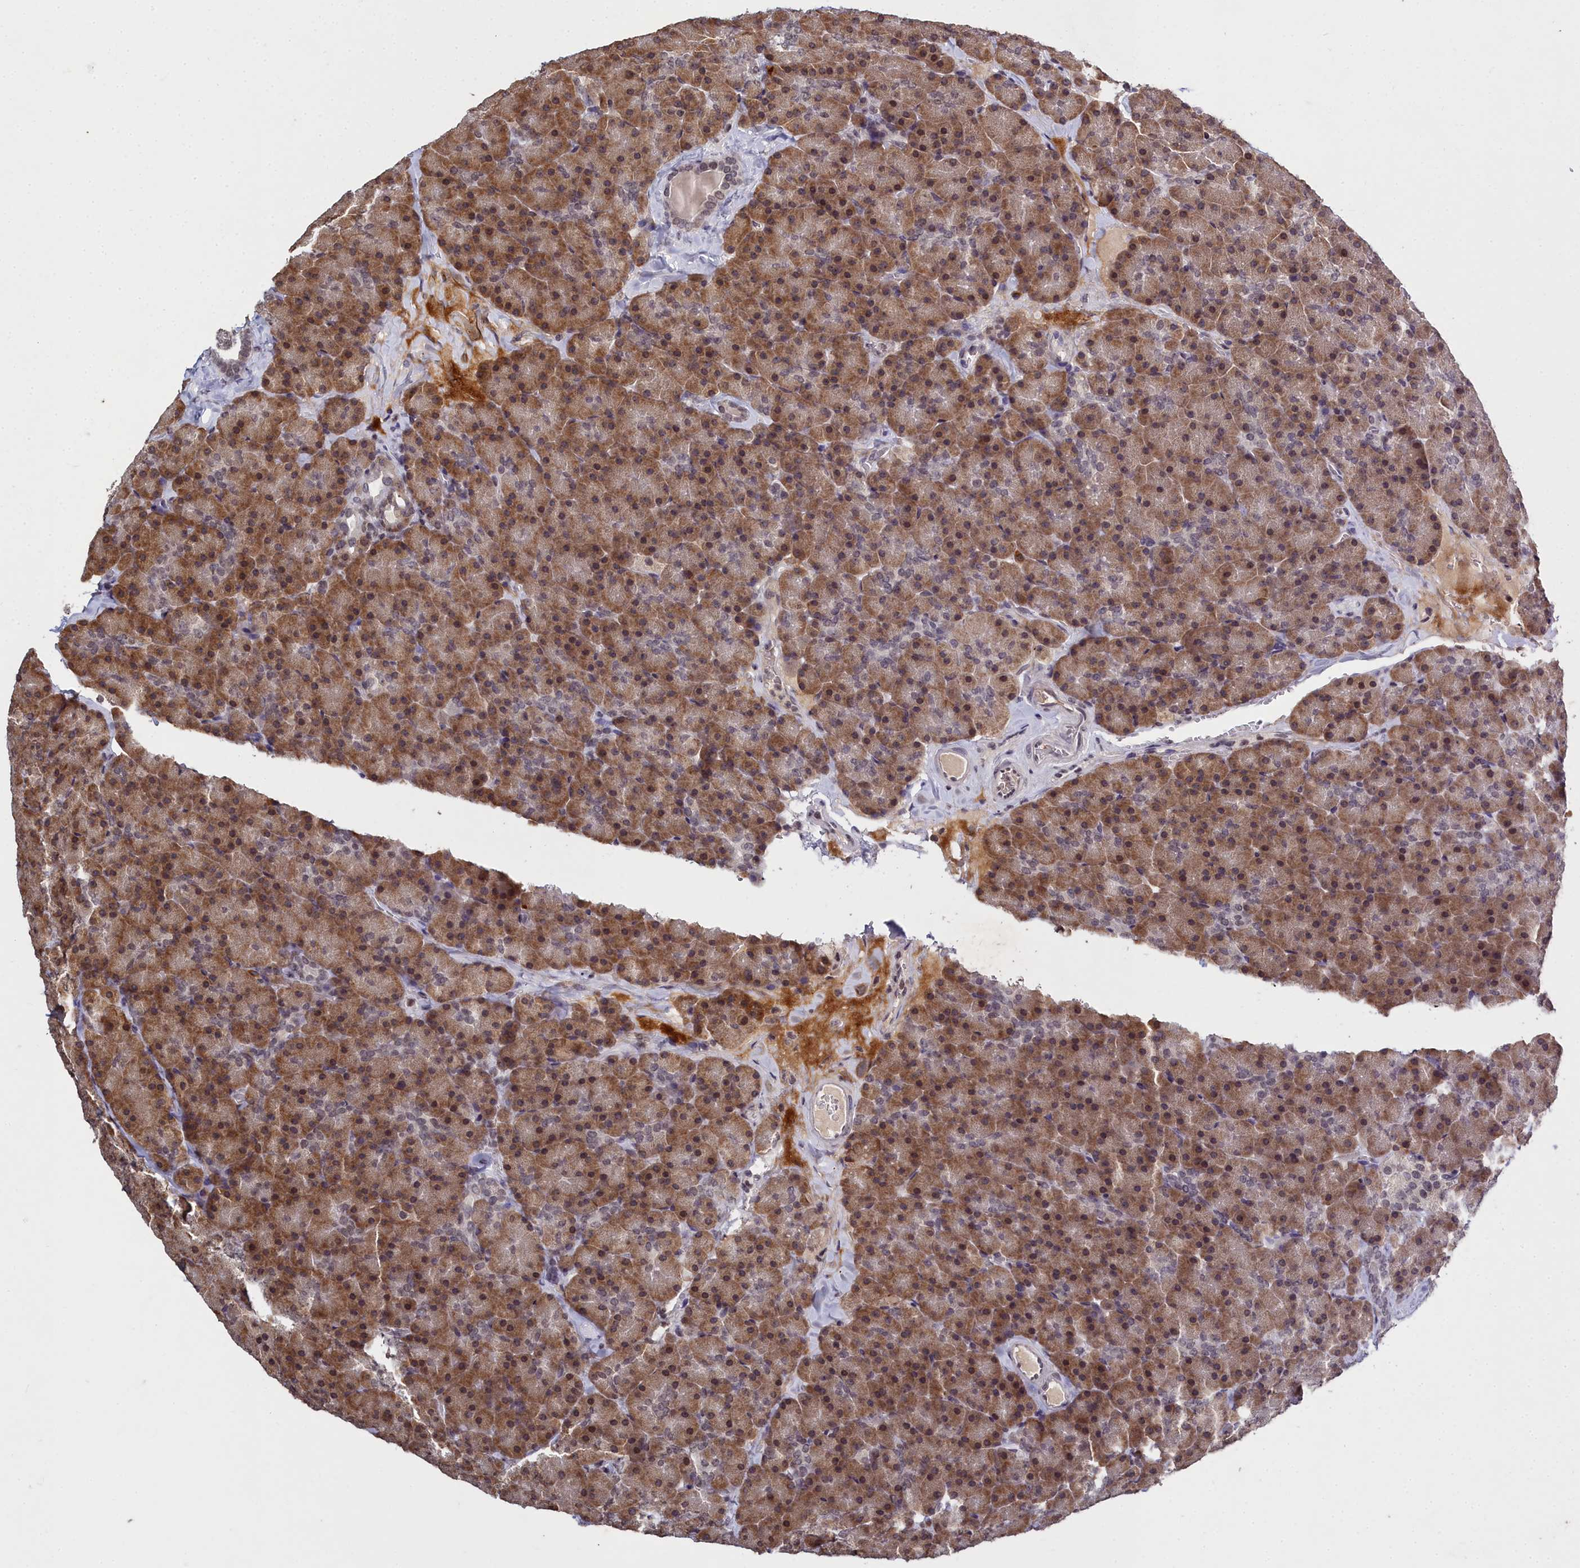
{"staining": {"intensity": "strong", "quantity": ">75%", "location": "cytoplasmic/membranous"}, "tissue": "pancreas", "cell_type": "Exocrine glandular cells", "image_type": "normal", "snomed": [{"axis": "morphology", "description": "Normal tissue, NOS"}, {"axis": "topography", "description": "Pancreas"}], "caption": "A high-resolution image shows immunohistochemistry staining of unremarkable pancreas, which displays strong cytoplasmic/membranous staining in approximately >75% of exocrine glandular cells. Using DAB (brown) and hematoxylin (blue) stains, captured at high magnification using brightfield microscopy.", "gene": "FZD4", "patient": {"sex": "male", "age": 36}}